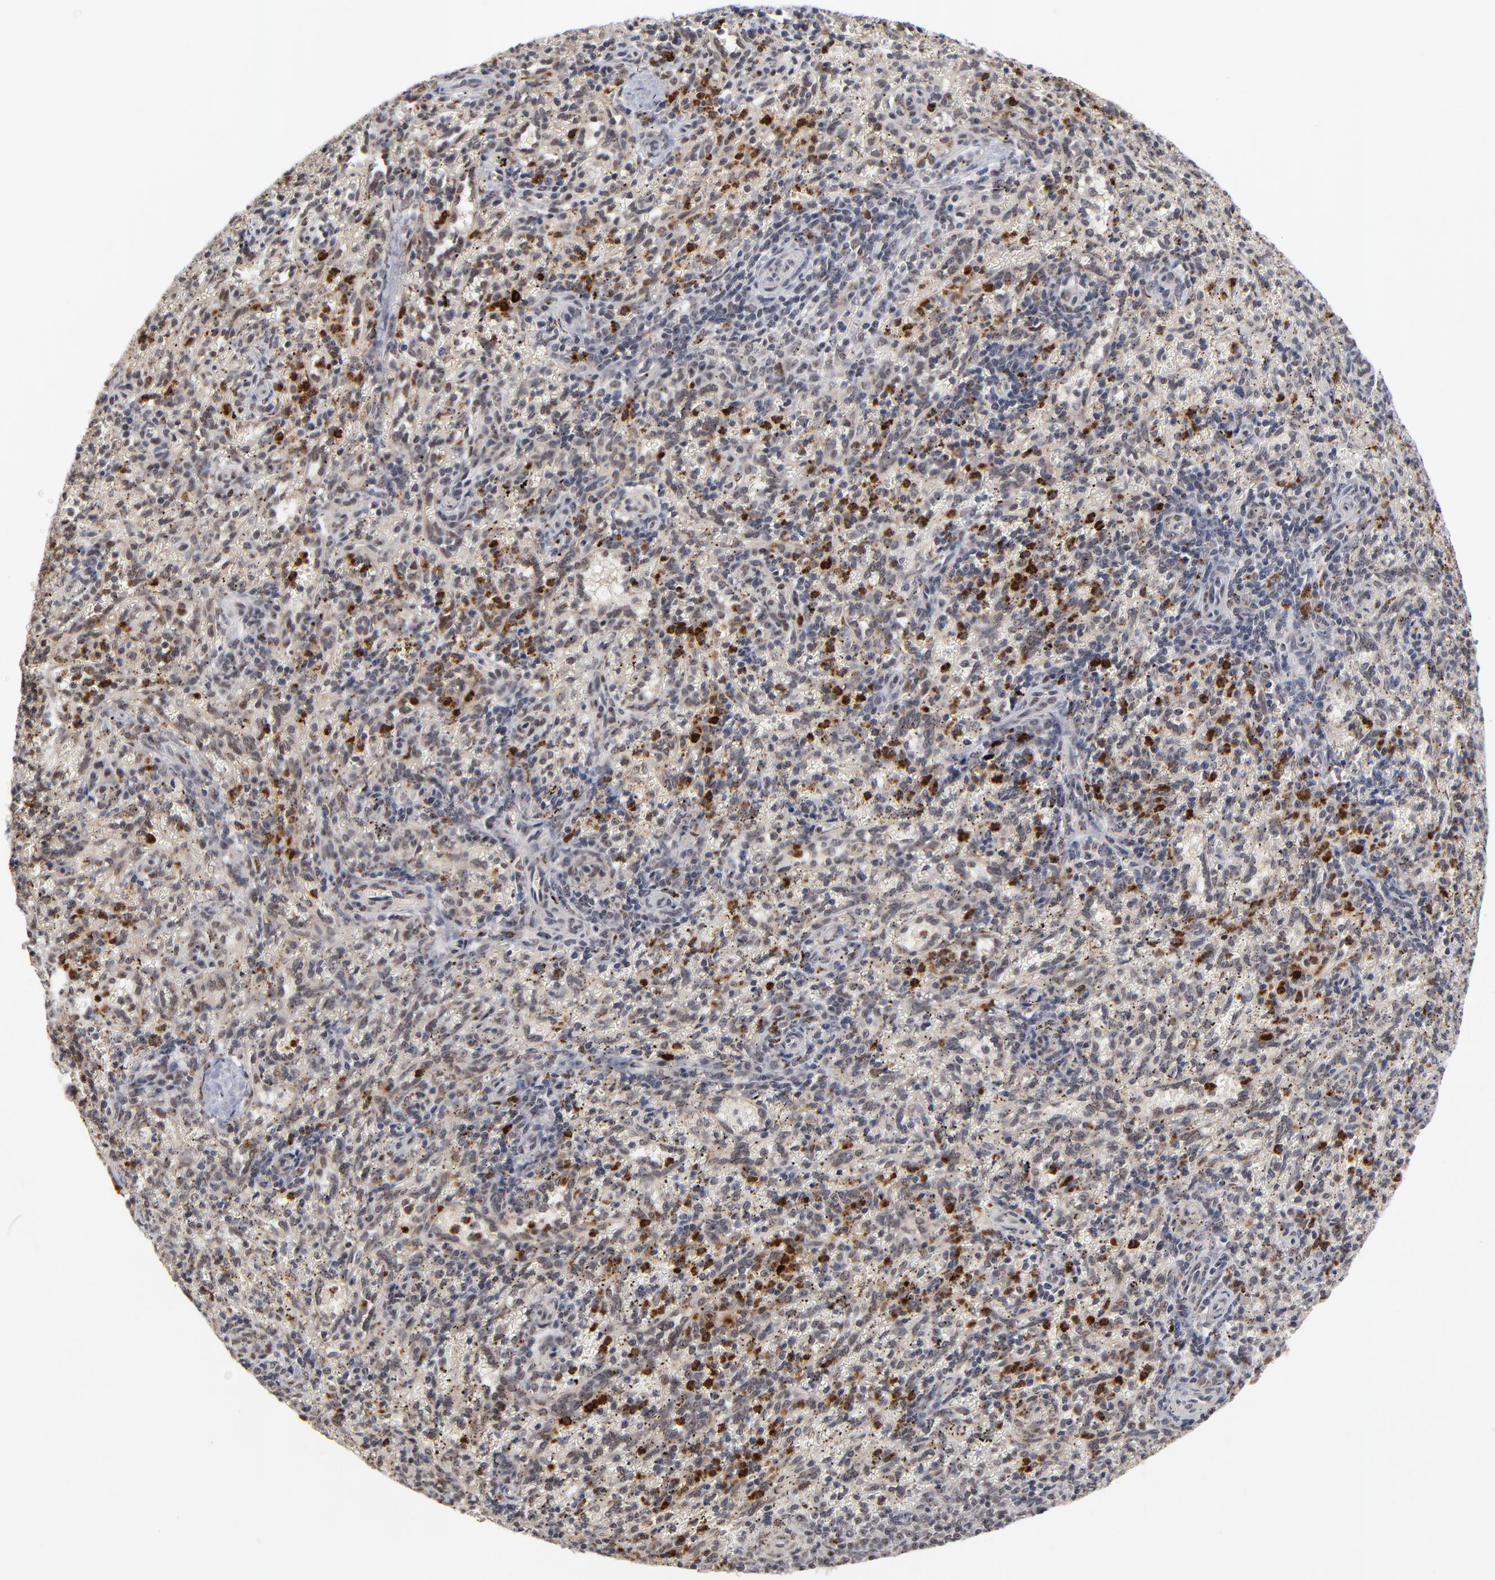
{"staining": {"intensity": "strong", "quantity": "25%-75%", "location": "cytoplasmic/membranous"}, "tissue": "spleen", "cell_type": "Cells in red pulp", "image_type": "normal", "snomed": [{"axis": "morphology", "description": "Normal tissue, NOS"}, {"axis": "topography", "description": "Spleen"}], "caption": "Immunohistochemistry micrograph of normal spleen stained for a protein (brown), which exhibits high levels of strong cytoplasmic/membranous positivity in approximately 25%-75% of cells in red pulp.", "gene": "ZNF419", "patient": {"sex": "female", "age": 10}}